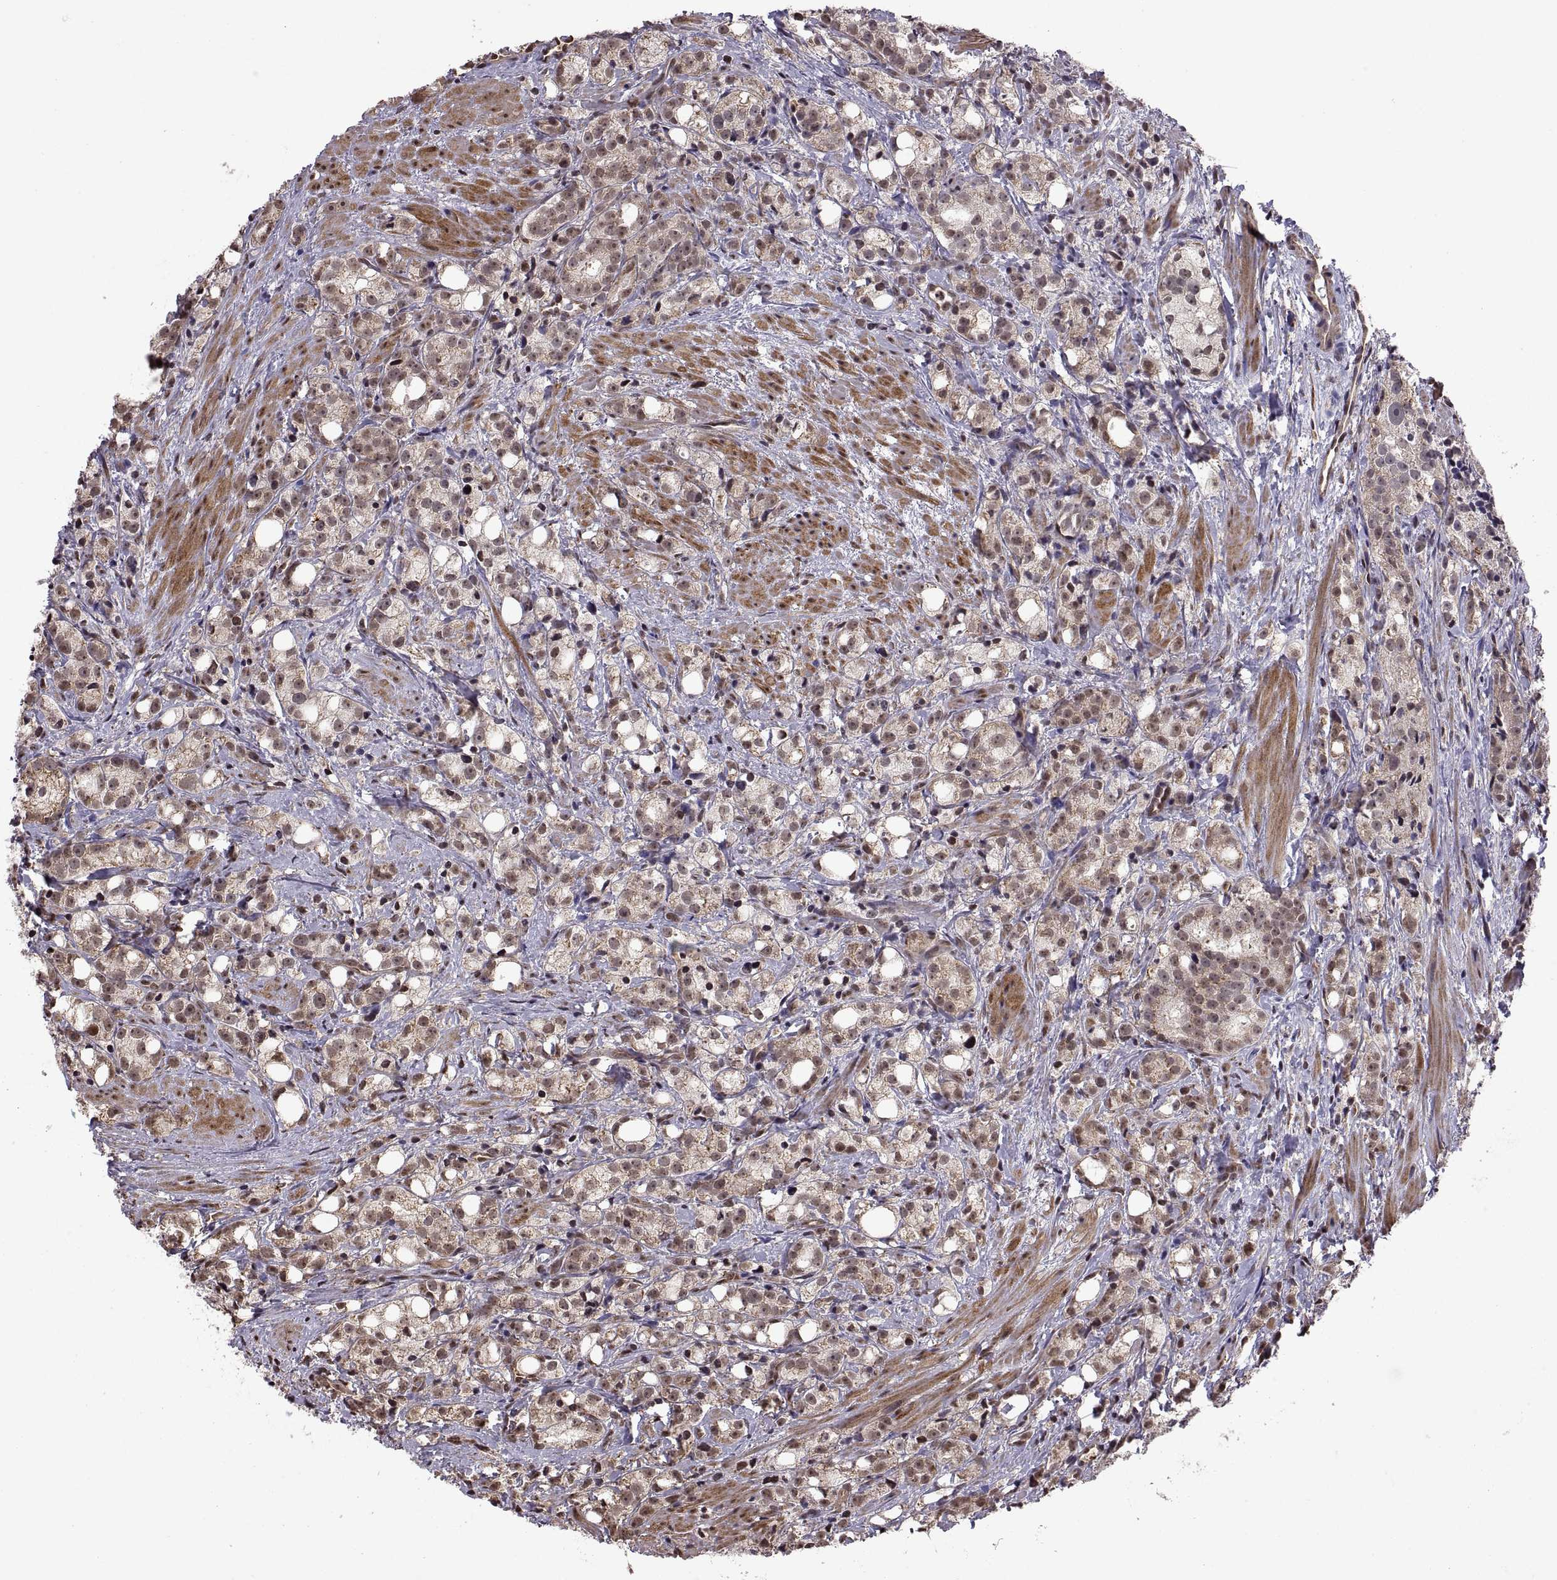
{"staining": {"intensity": "weak", "quantity": "25%-75%", "location": "cytoplasmic/membranous,nuclear"}, "tissue": "prostate cancer", "cell_type": "Tumor cells", "image_type": "cancer", "snomed": [{"axis": "morphology", "description": "Adenocarcinoma, High grade"}, {"axis": "topography", "description": "Prostate"}], "caption": "Tumor cells reveal weak cytoplasmic/membranous and nuclear expression in about 25%-75% of cells in prostate cancer. The protein is stained brown, and the nuclei are stained in blue (DAB IHC with brightfield microscopy, high magnification).", "gene": "ARRB1", "patient": {"sex": "male", "age": 53}}